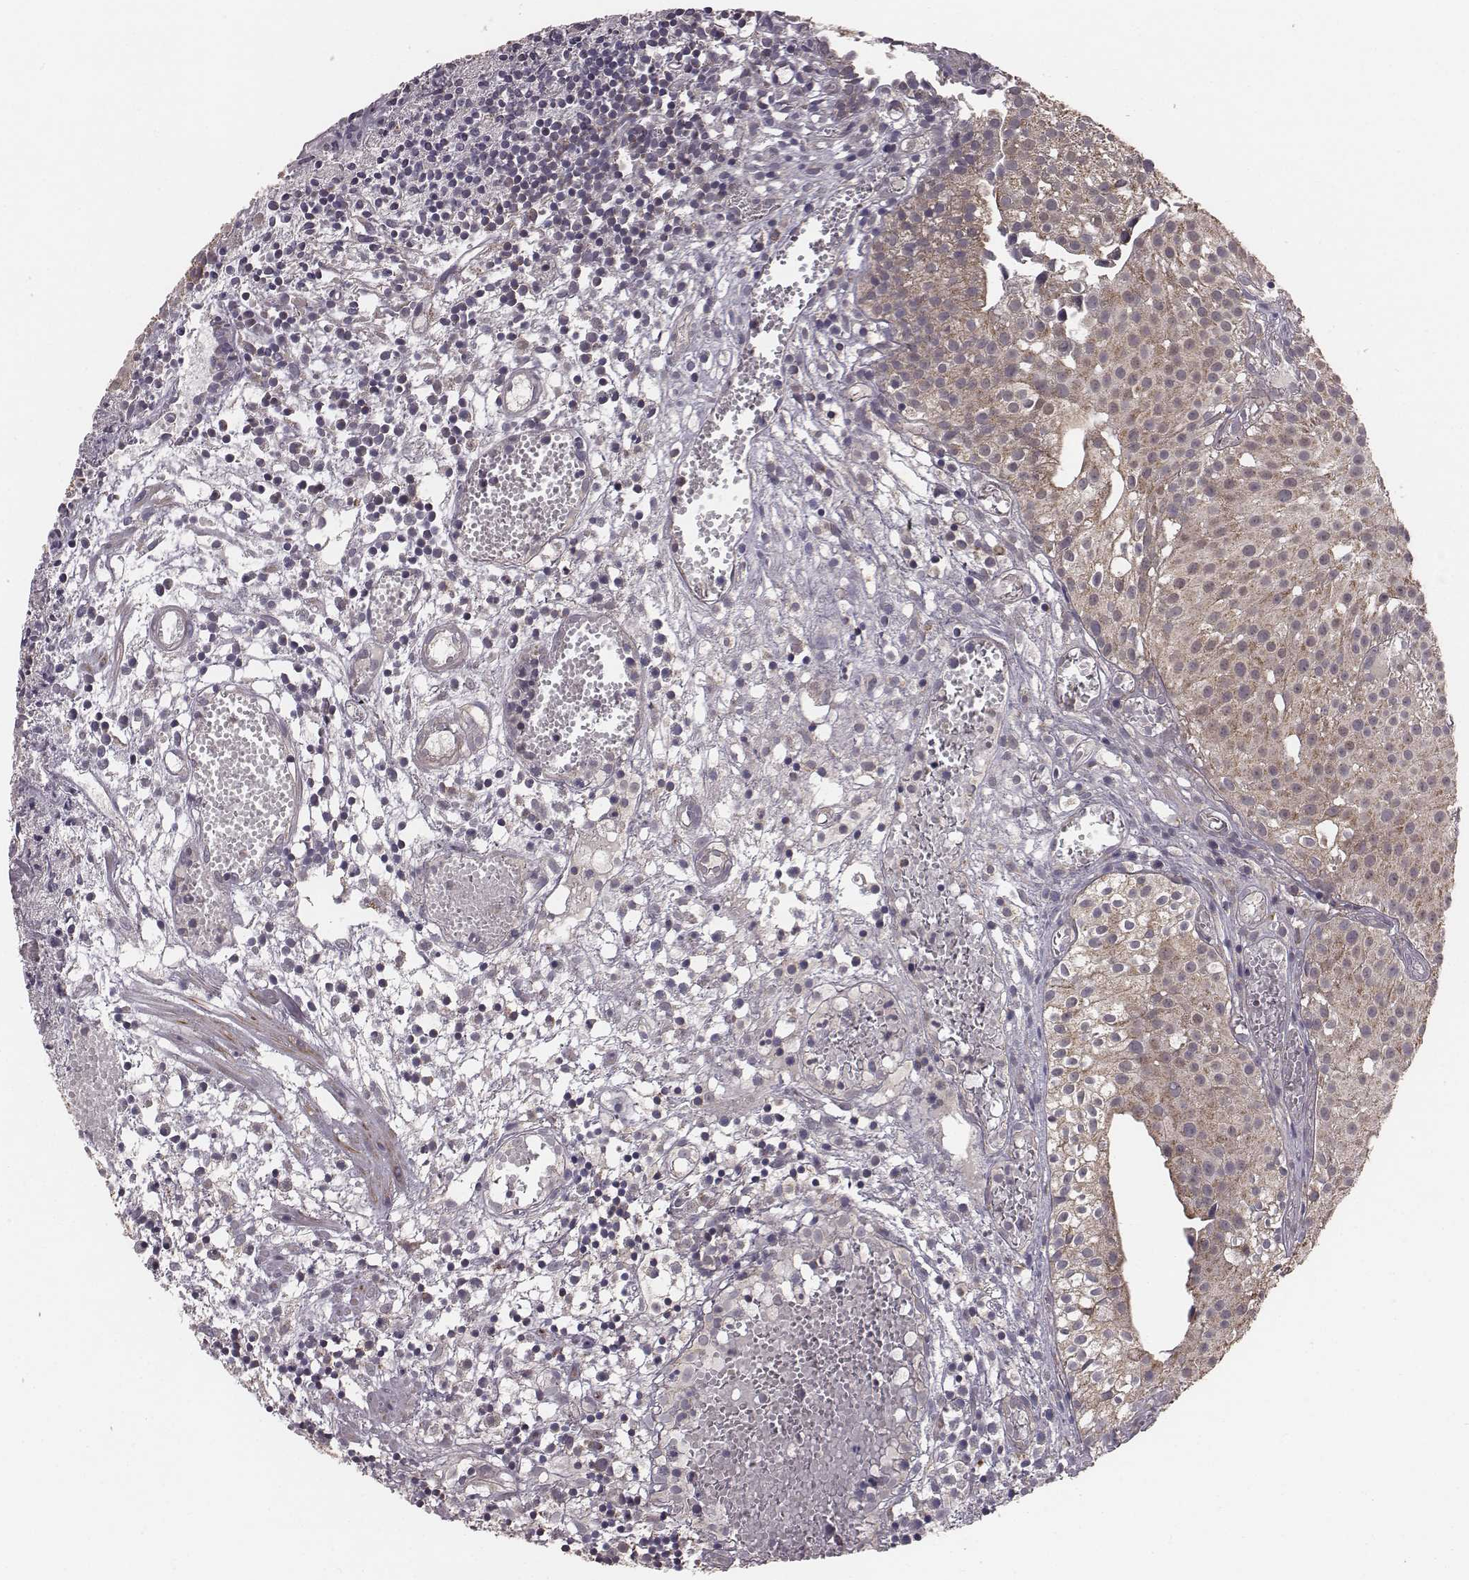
{"staining": {"intensity": "moderate", "quantity": ">75%", "location": "cytoplasmic/membranous"}, "tissue": "urothelial cancer", "cell_type": "Tumor cells", "image_type": "cancer", "snomed": [{"axis": "morphology", "description": "Urothelial carcinoma, Low grade"}, {"axis": "topography", "description": "Urinary bladder"}], "caption": "The image shows immunohistochemical staining of urothelial cancer. There is moderate cytoplasmic/membranous expression is identified in about >75% of tumor cells. Immunohistochemistry stains the protein of interest in brown and the nuclei are stained blue.", "gene": "PDCD2L", "patient": {"sex": "male", "age": 79}}